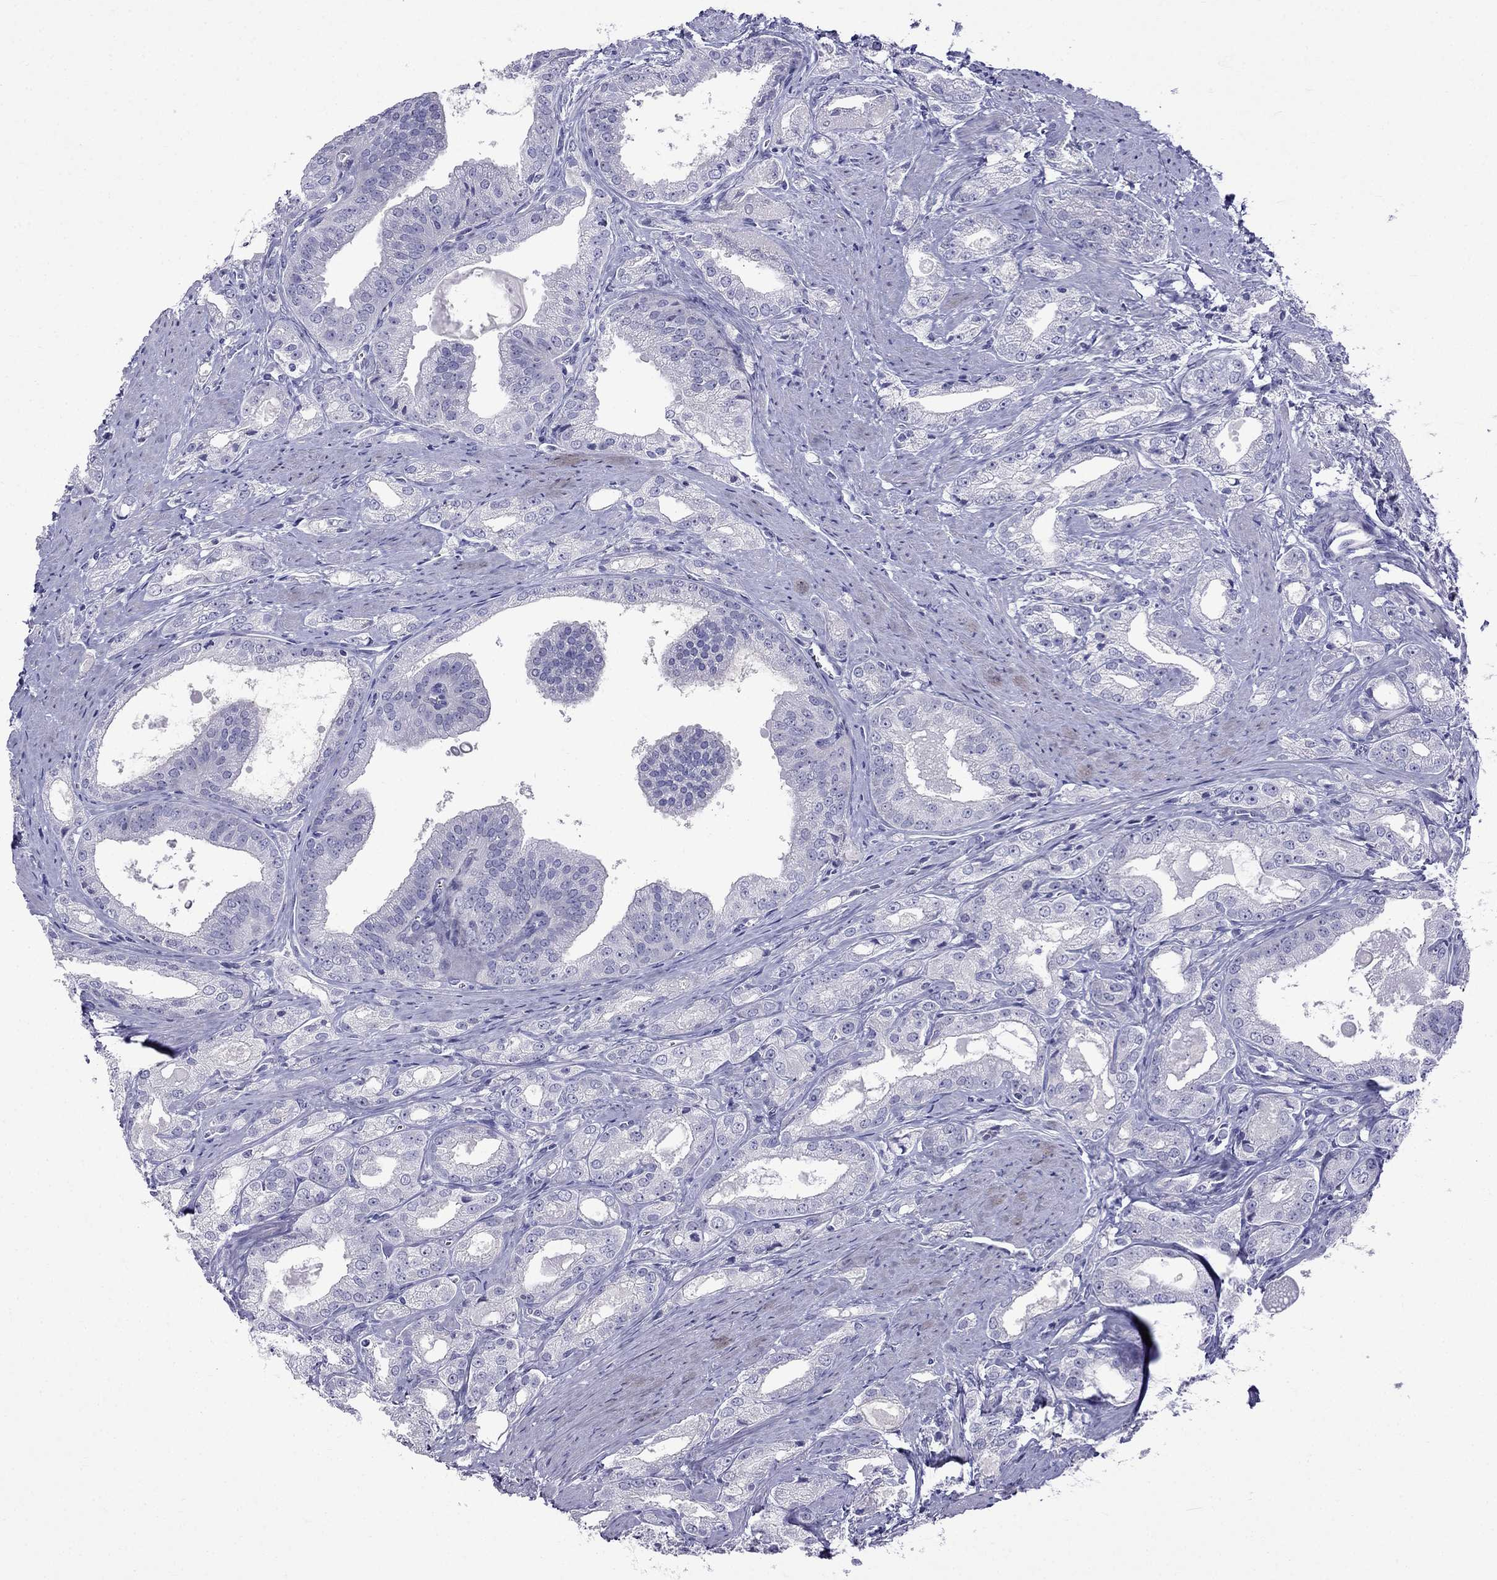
{"staining": {"intensity": "negative", "quantity": "none", "location": "none"}, "tissue": "prostate cancer", "cell_type": "Tumor cells", "image_type": "cancer", "snomed": [{"axis": "morphology", "description": "Adenocarcinoma, NOS"}, {"axis": "morphology", "description": "Adenocarcinoma, High grade"}, {"axis": "topography", "description": "Prostate"}], "caption": "A histopathology image of human prostate cancer is negative for staining in tumor cells. (Brightfield microscopy of DAB (3,3'-diaminobenzidine) immunohistochemistry at high magnification).", "gene": "PATE1", "patient": {"sex": "male", "age": 70}}